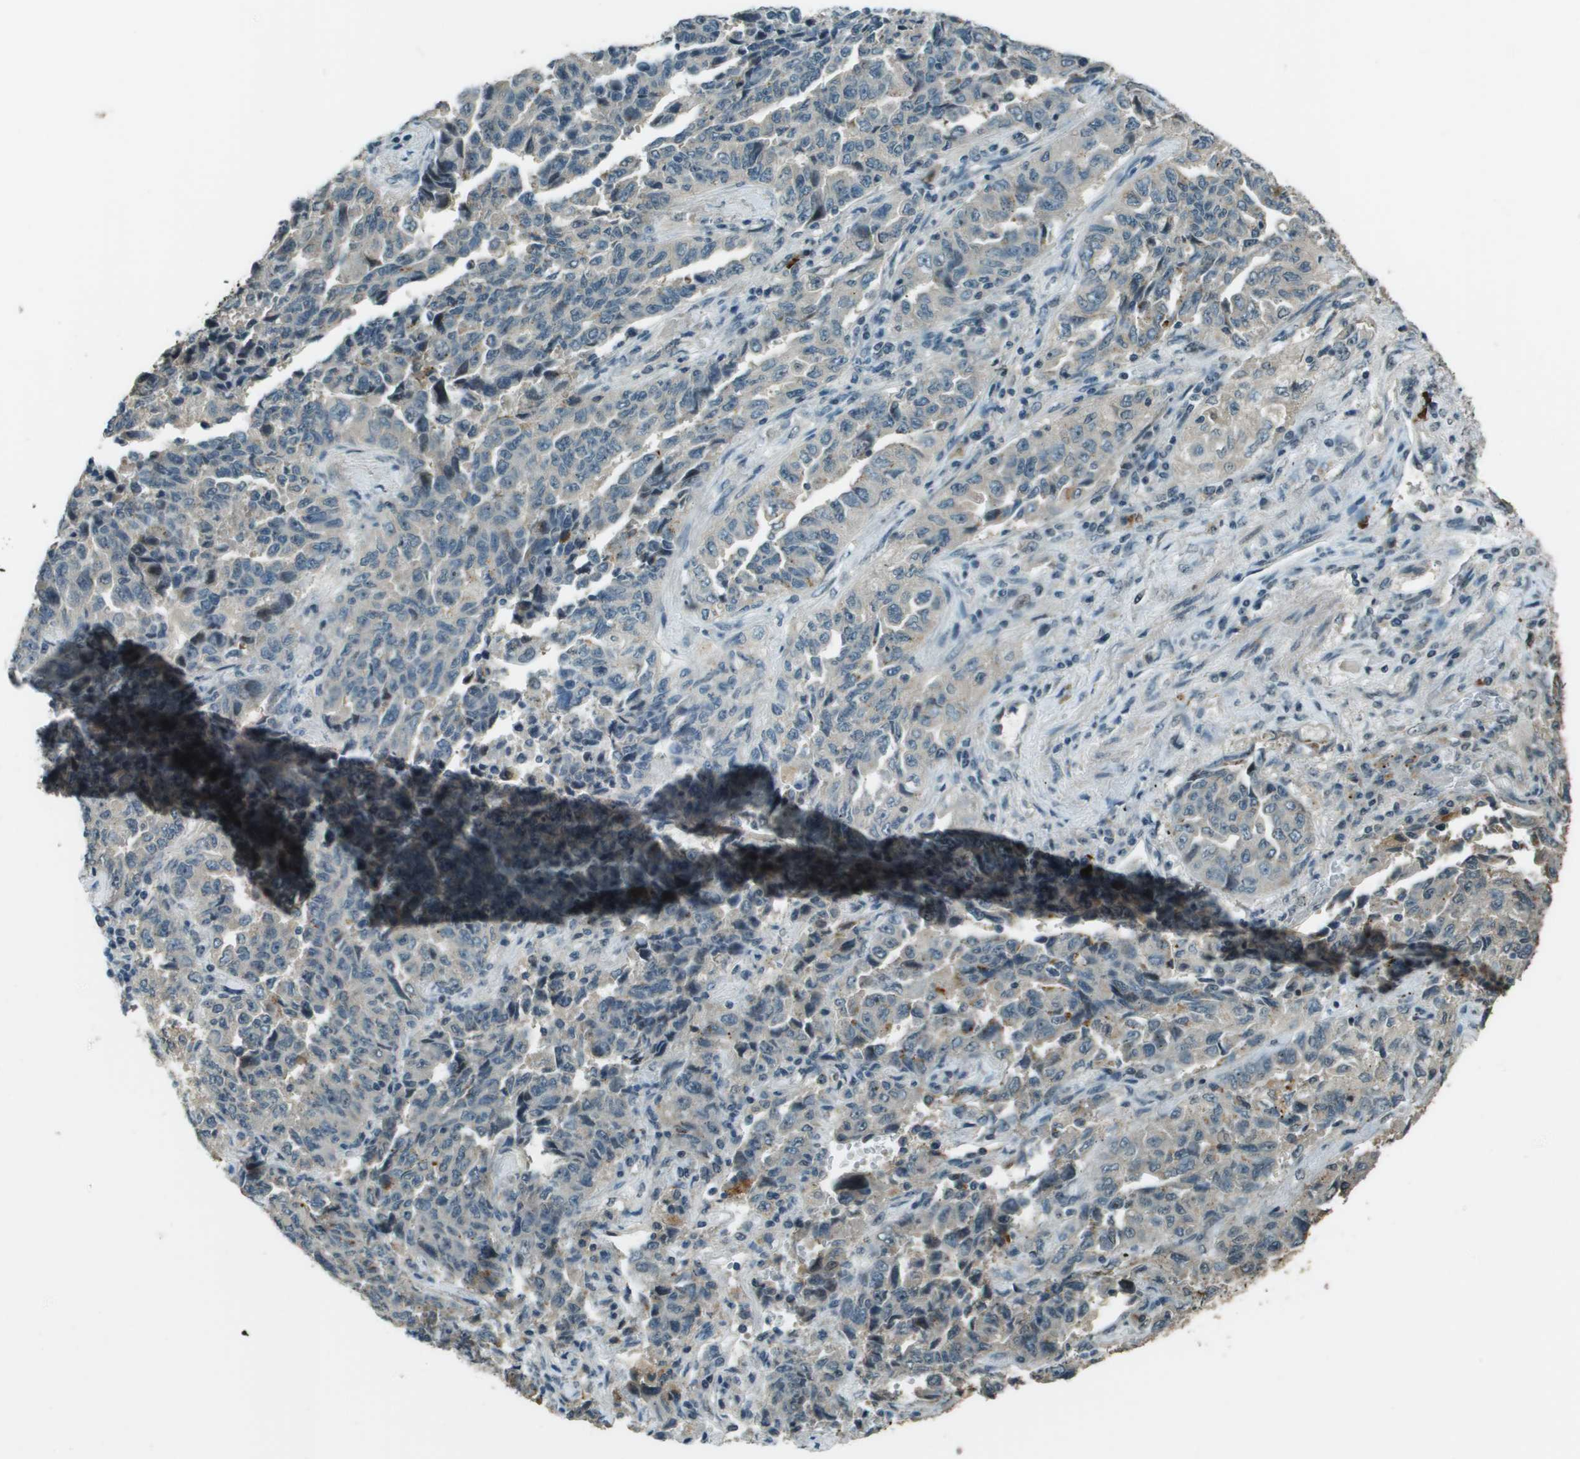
{"staining": {"intensity": "moderate", "quantity": "<25%", "location": "cytoplasmic/membranous"}, "tissue": "lung cancer", "cell_type": "Tumor cells", "image_type": "cancer", "snomed": [{"axis": "morphology", "description": "Adenocarcinoma, NOS"}, {"axis": "topography", "description": "Lung"}], "caption": "A photomicrograph of adenocarcinoma (lung) stained for a protein reveals moderate cytoplasmic/membranous brown staining in tumor cells.", "gene": "SDC3", "patient": {"sex": "female", "age": 51}}